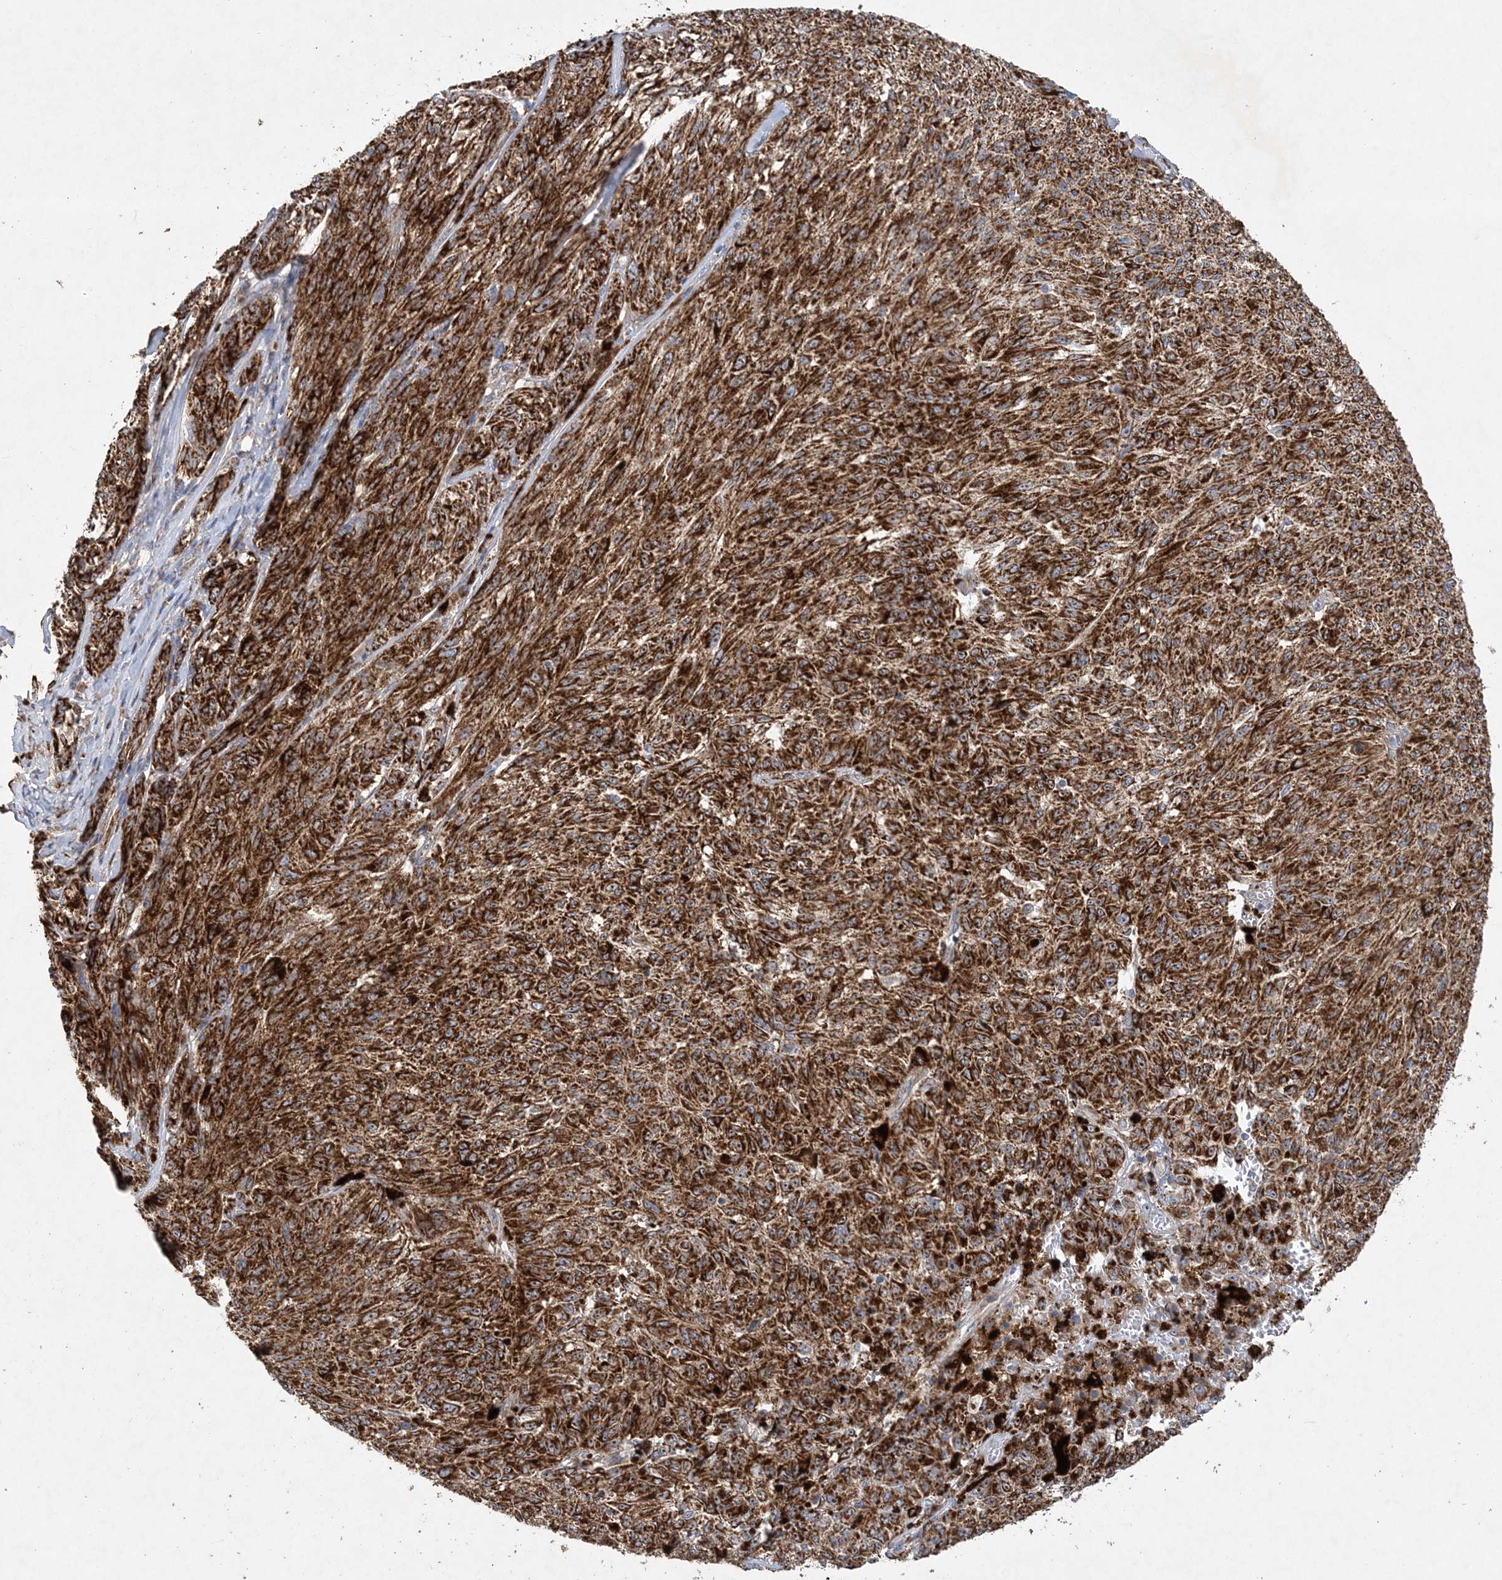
{"staining": {"intensity": "strong", "quantity": ">75%", "location": "cytoplasmic/membranous"}, "tissue": "melanoma", "cell_type": "Tumor cells", "image_type": "cancer", "snomed": [{"axis": "morphology", "description": "Malignant melanoma, NOS"}, {"axis": "topography", "description": "Skin"}], "caption": "The photomicrograph displays immunohistochemical staining of melanoma. There is strong cytoplasmic/membranous positivity is seen in approximately >75% of tumor cells.", "gene": "FEZ2", "patient": {"sex": "female", "age": 72}}